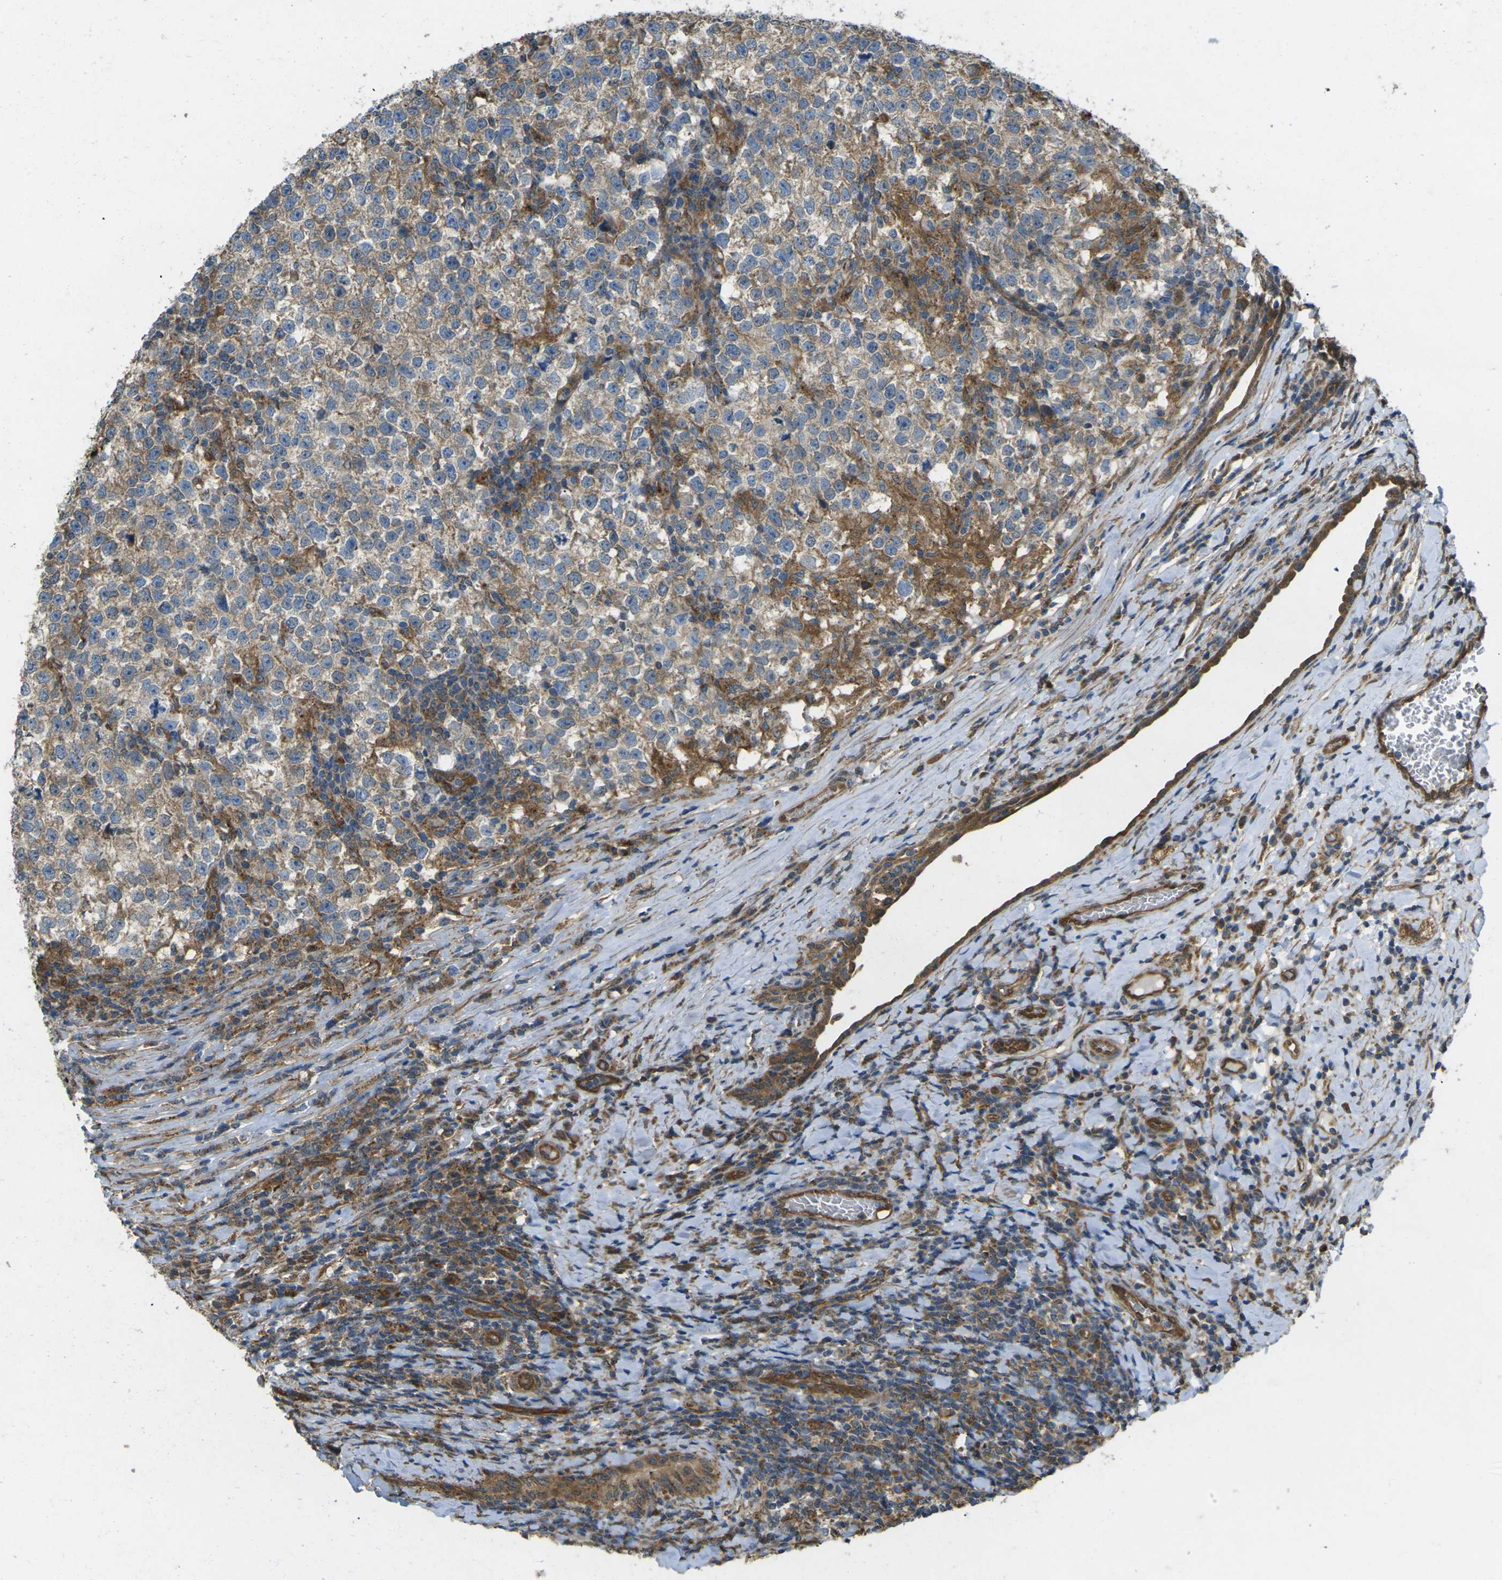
{"staining": {"intensity": "weak", "quantity": ">75%", "location": "cytoplasmic/membranous"}, "tissue": "testis cancer", "cell_type": "Tumor cells", "image_type": "cancer", "snomed": [{"axis": "morphology", "description": "Normal tissue, NOS"}, {"axis": "morphology", "description": "Seminoma, NOS"}, {"axis": "topography", "description": "Testis"}], "caption": "Immunohistochemistry photomicrograph of human testis cancer (seminoma) stained for a protein (brown), which reveals low levels of weak cytoplasmic/membranous staining in approximately >75% of tumor cells.", "gene": "CHMP3", "patient": {"sex": "male", "age": 43}}